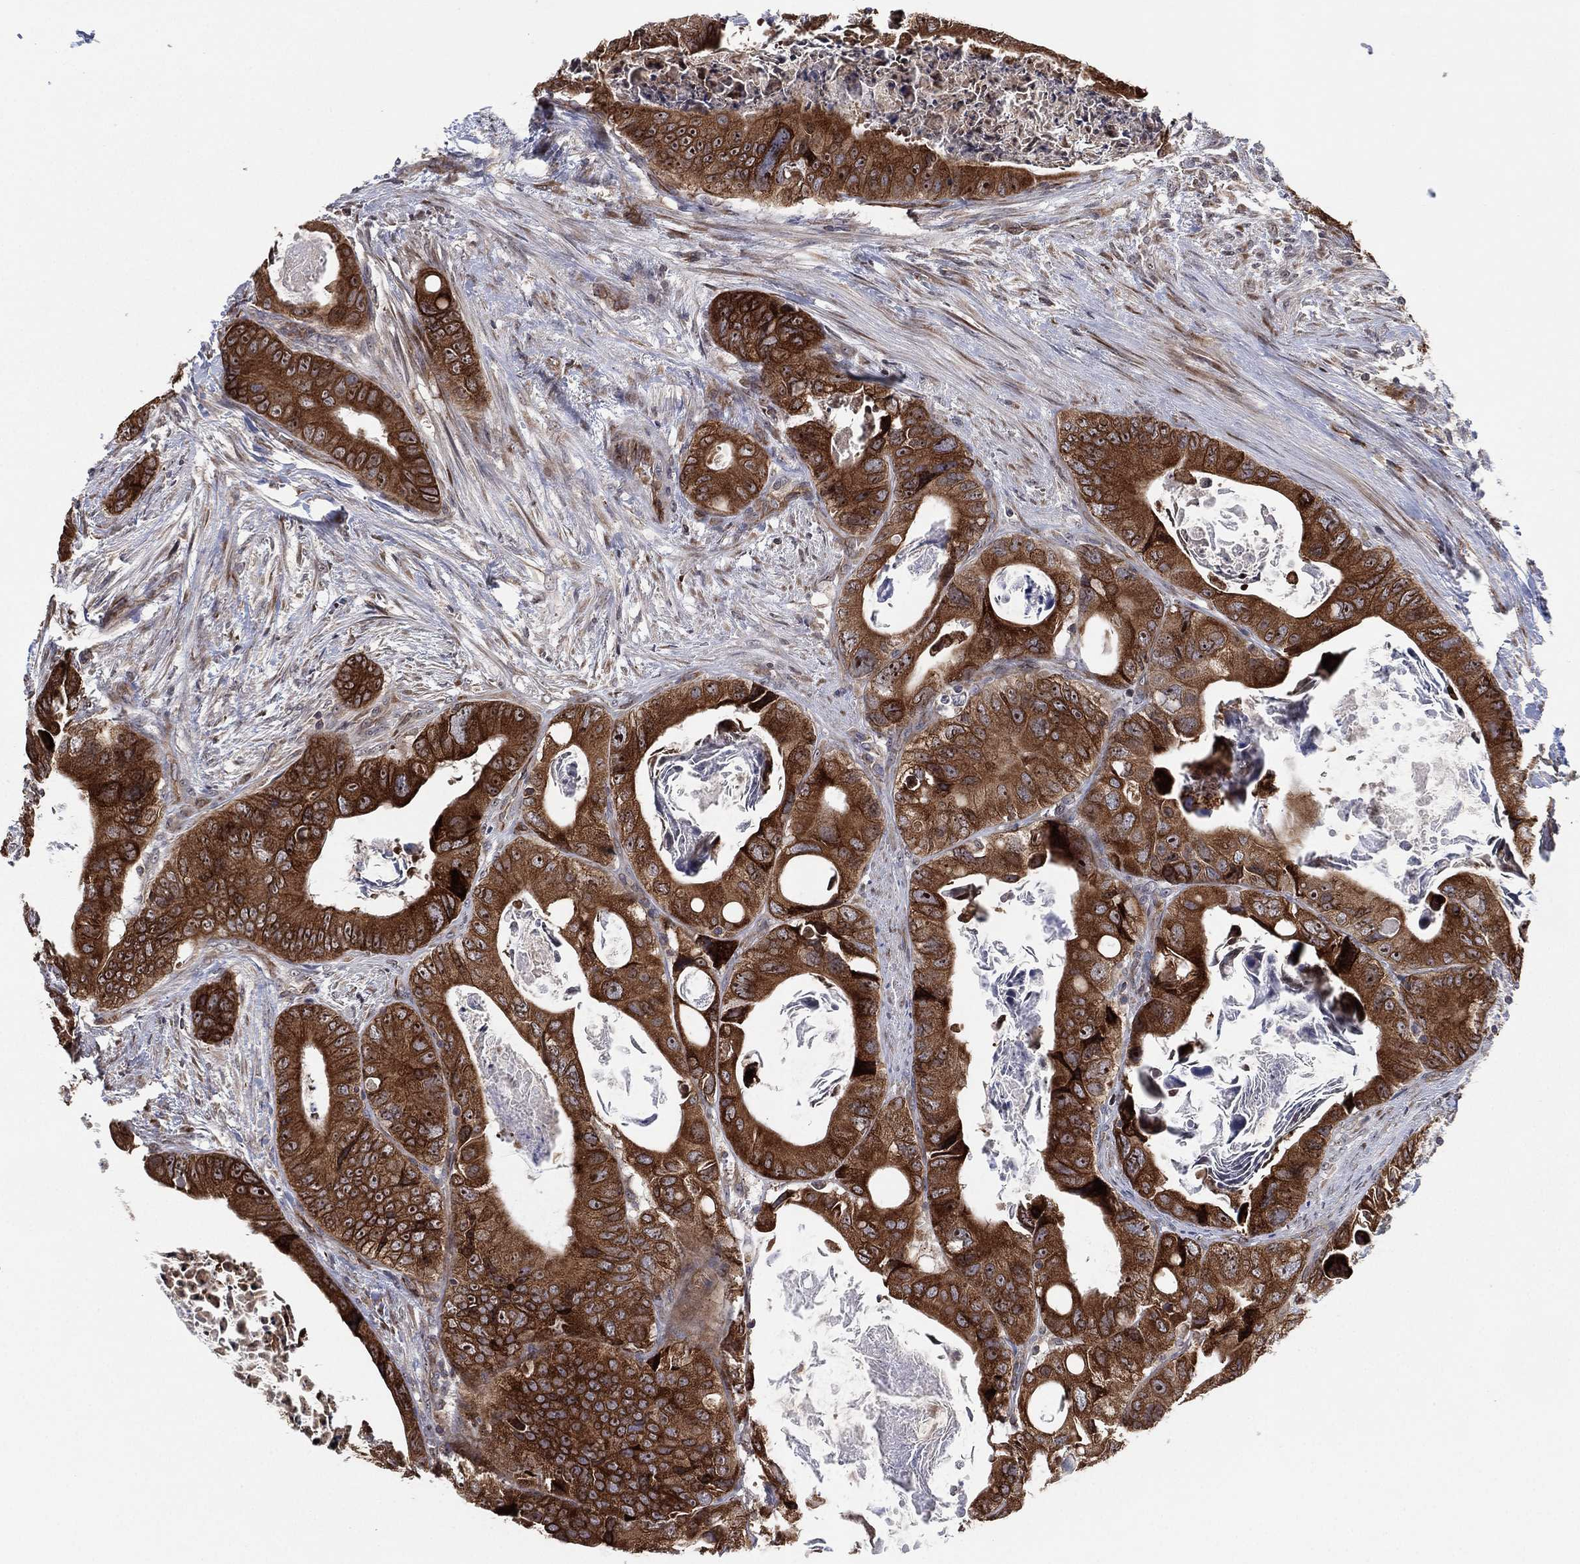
{"staining": {"intensity": "strong", "quantity": ">75%", "location": "cytoplasmic/membranous"}, "tissue": "colorectal cancer", "cell_type": "Tumor cells", "image_type": "cancer", "snomed": [{"axis": "morphology", "description": "Adenocarcinoma, NOS"}, {"axis": "topography", "description": "Rectum"}], "caption": "Immunohistochemistry of colorectal cancer demonstrates high levels of strong cytoplasmic/membranous positivity in about >75% of tumor cells.", "gene": "TMCO1", "patient": {"sex": "male", "age": 64}}